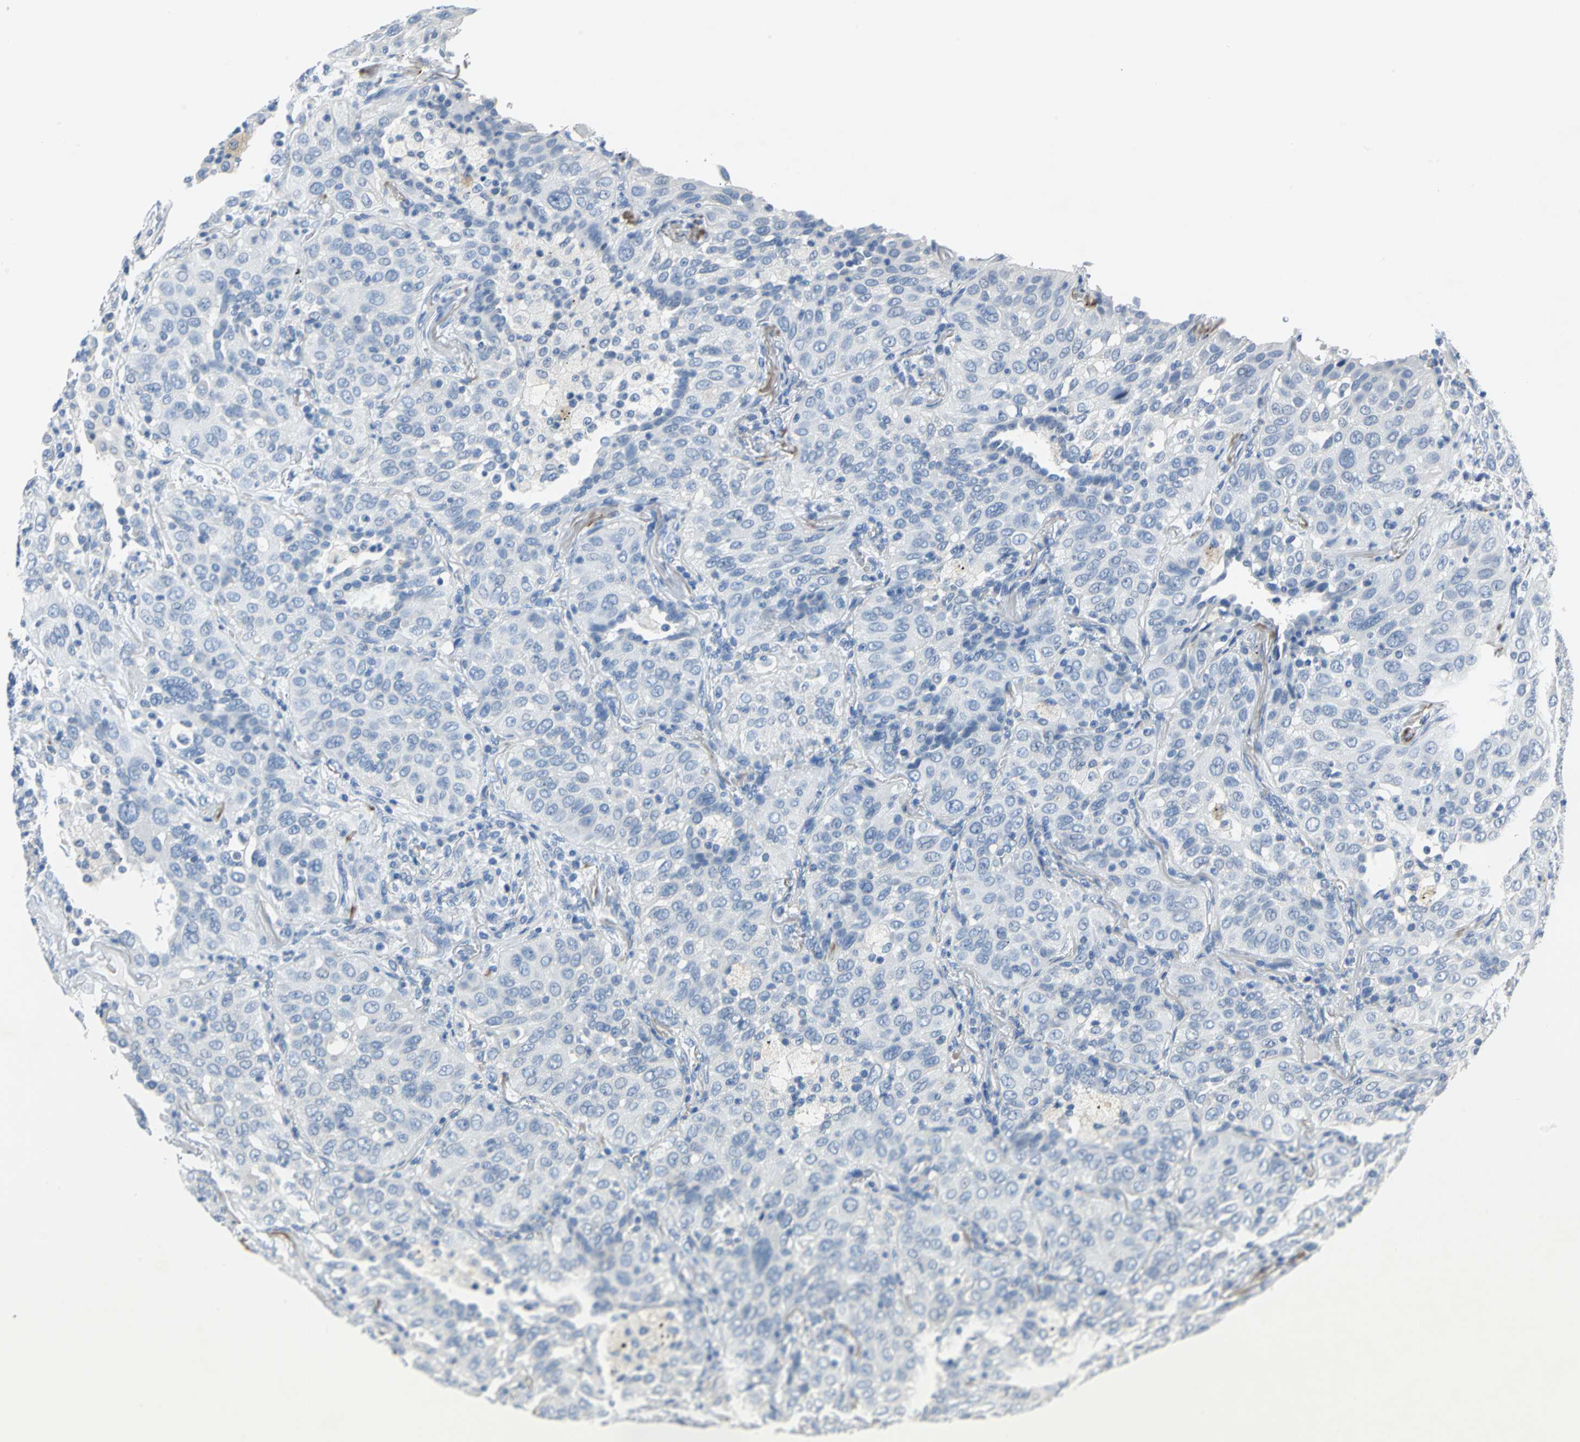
{"staining": {"intensity": "negative", "quantity": "none", "location": "none"}, "tissue": "lung cancer", "cell_type": "Tumor cells", "image_type": "cancer", "snomed": [{"axis": "morphology", "description": "Squamous cell carcinoma, NOS"}, {"axis": "topography", "description": "Lung"}], "caption": "A photomicrograph of lung squamous cell carcinoma stained for a protein shows no brown staining in tumor cells.", "gene": "PKLR", "patient": {"sex": "female", "age": 67}}